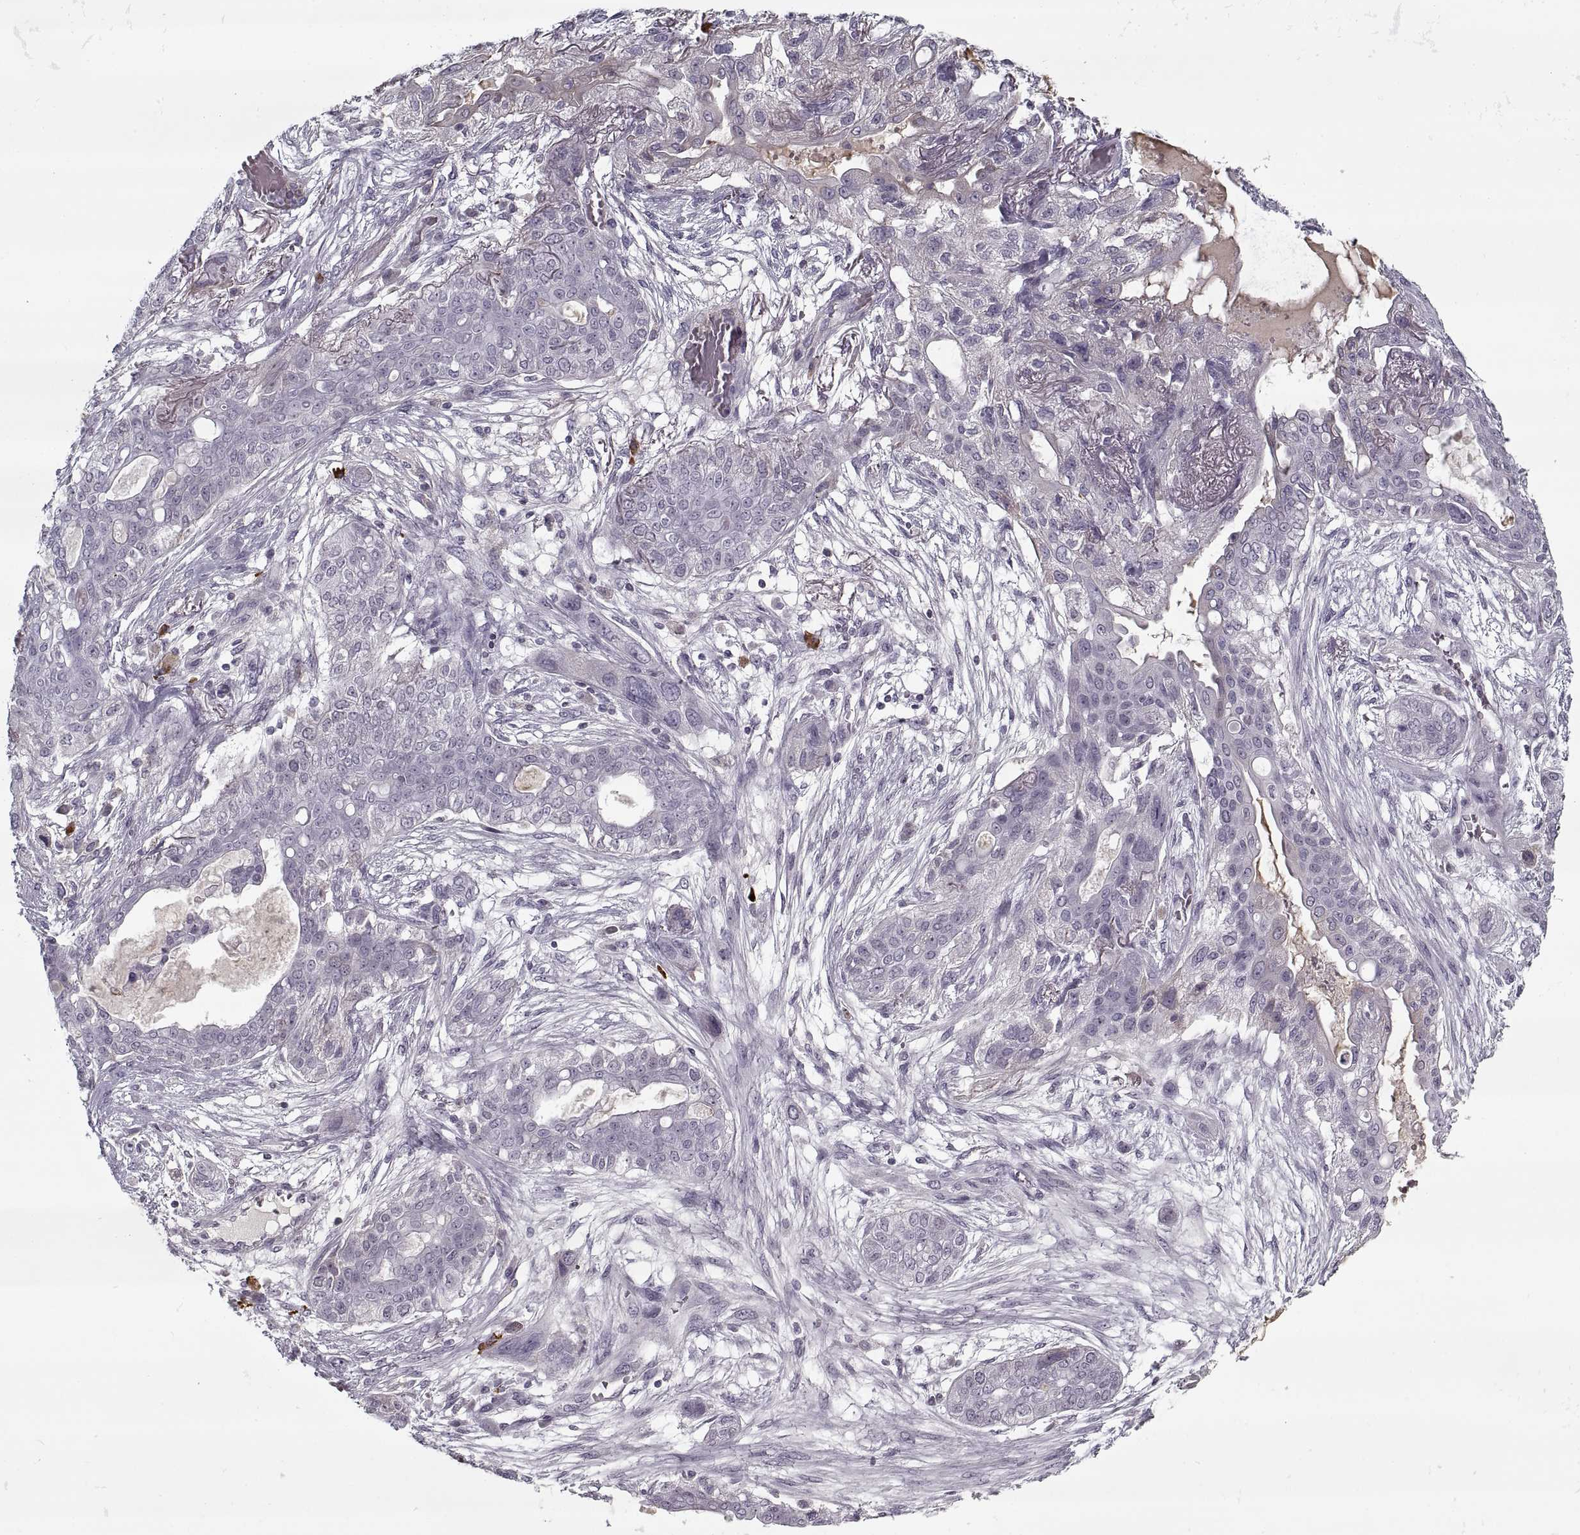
{"staining": {"intensity": "negative", "quantity": "none", "location": "none"}, "tissue": "lung cancer", "cell_type": "Tumor cells", "image_type": "cancer", "snomed": [{"axis": "morphology", "description": "Squamous cell carcinoma, NOS"}, {"axis": "topography", "description": "Lung"}], "caption": "DAB immunohistochemical staining of human lung cancer (squamous cell carcinoma) displays no significant expression in tumor cells.", "gene": "GAD2", "patient": {"sex": "female", "age": 70}}